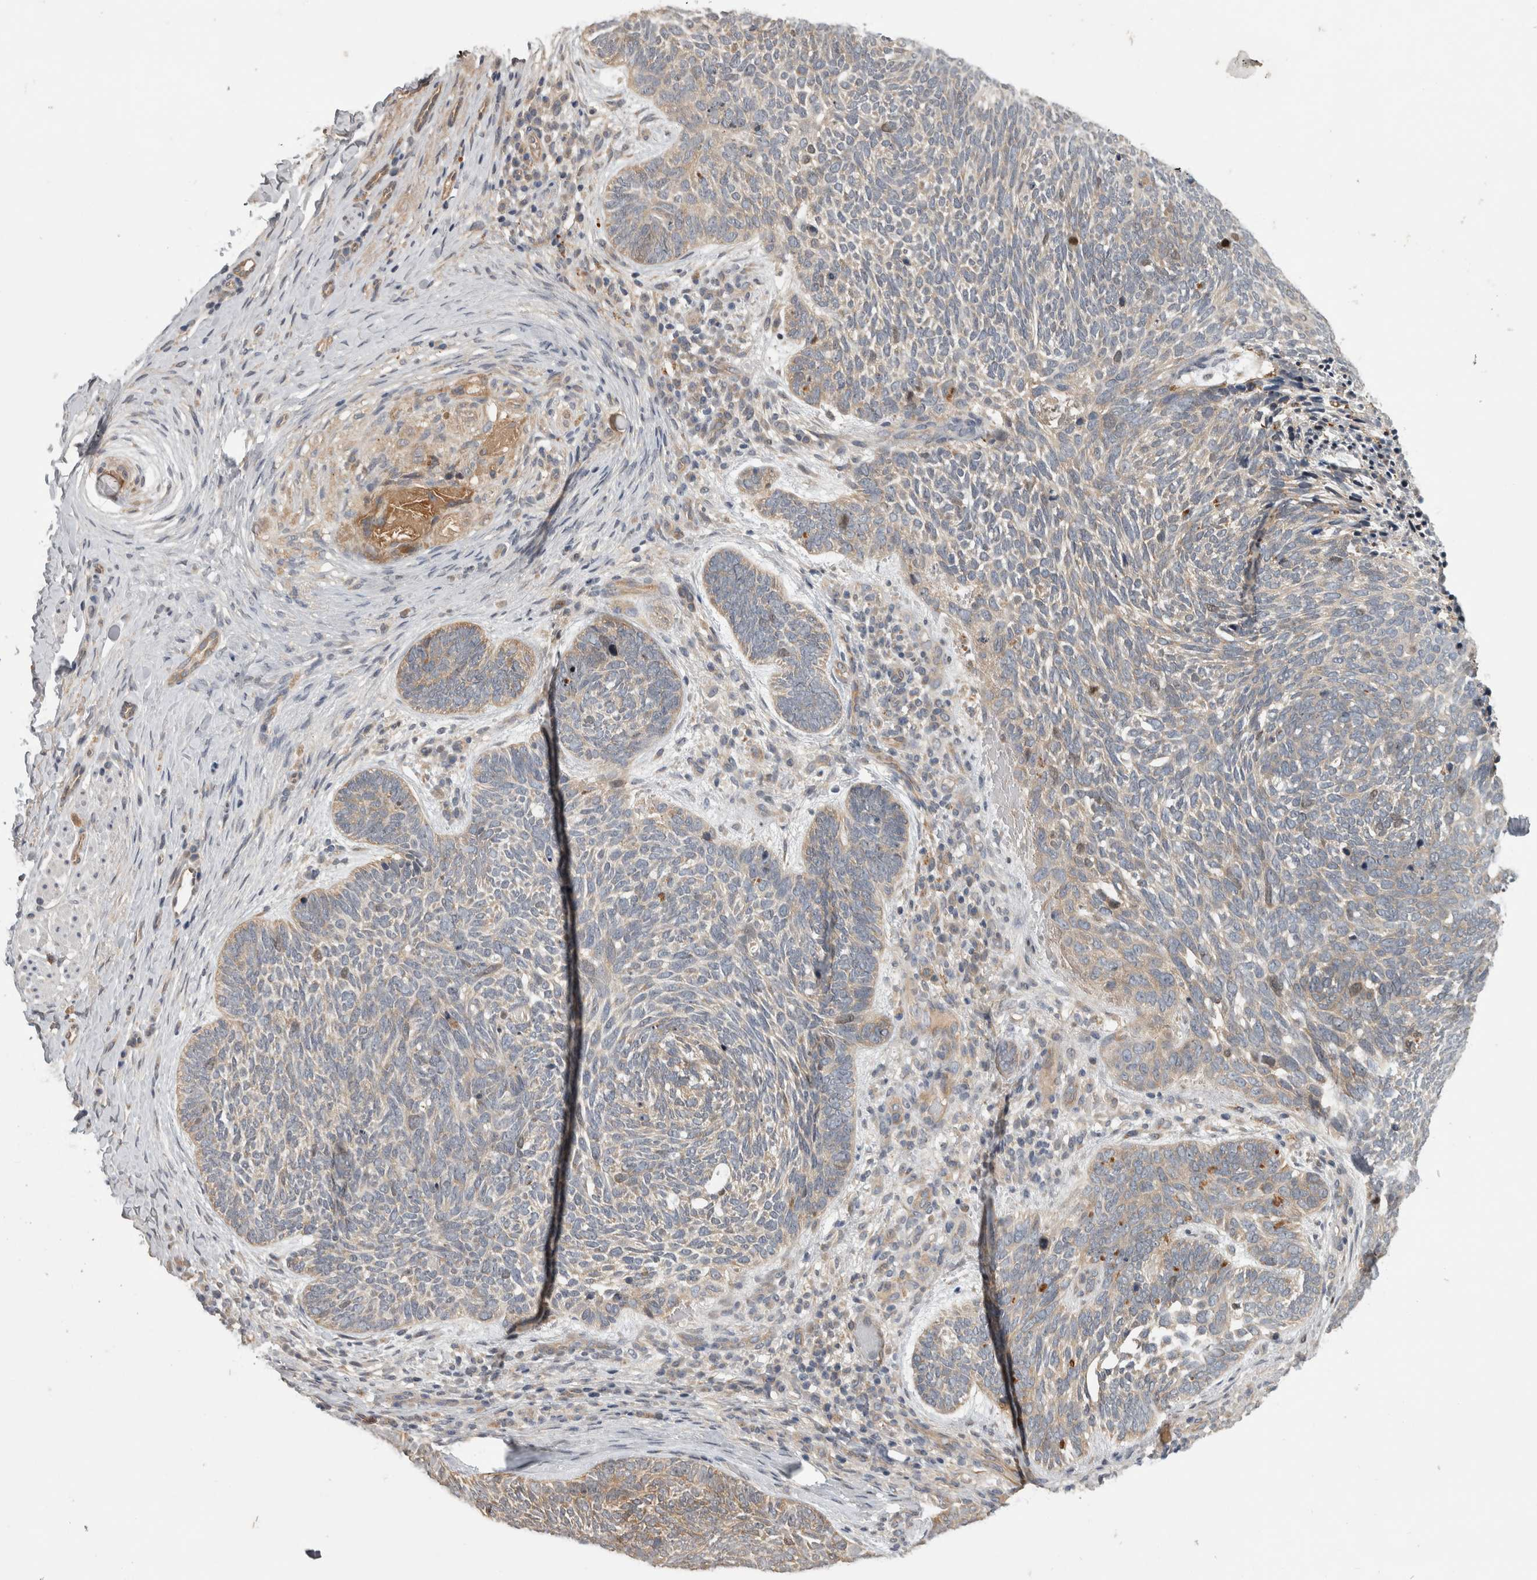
{"staining": {"intensity": "moderate", "quantity": "<25%", "location": "cytoplasmic/membranous"}, "tissue": "skin cancer", "cell_type": "Tumor cells", "image_type": "cancer", "snomed": [{"axis": "morphology", "description": "Basal cell carcinoma"}, {"axis": "topography", "description": "Skin"}], "caption": "Immunohistochemistry photomicrograph of neoplastic tissue: skin cancer (basal cell carcinoma) stained using immunohistochemistry (IHC) exhibits low levels of moderate protein expression localized specifically in the cytoplasmic/membranous of tumor cells, appearing as a cytoplasmic/membranous brown color.", "gene": "TRMT61B", "patient": {"sex": "female", "age": 85}}